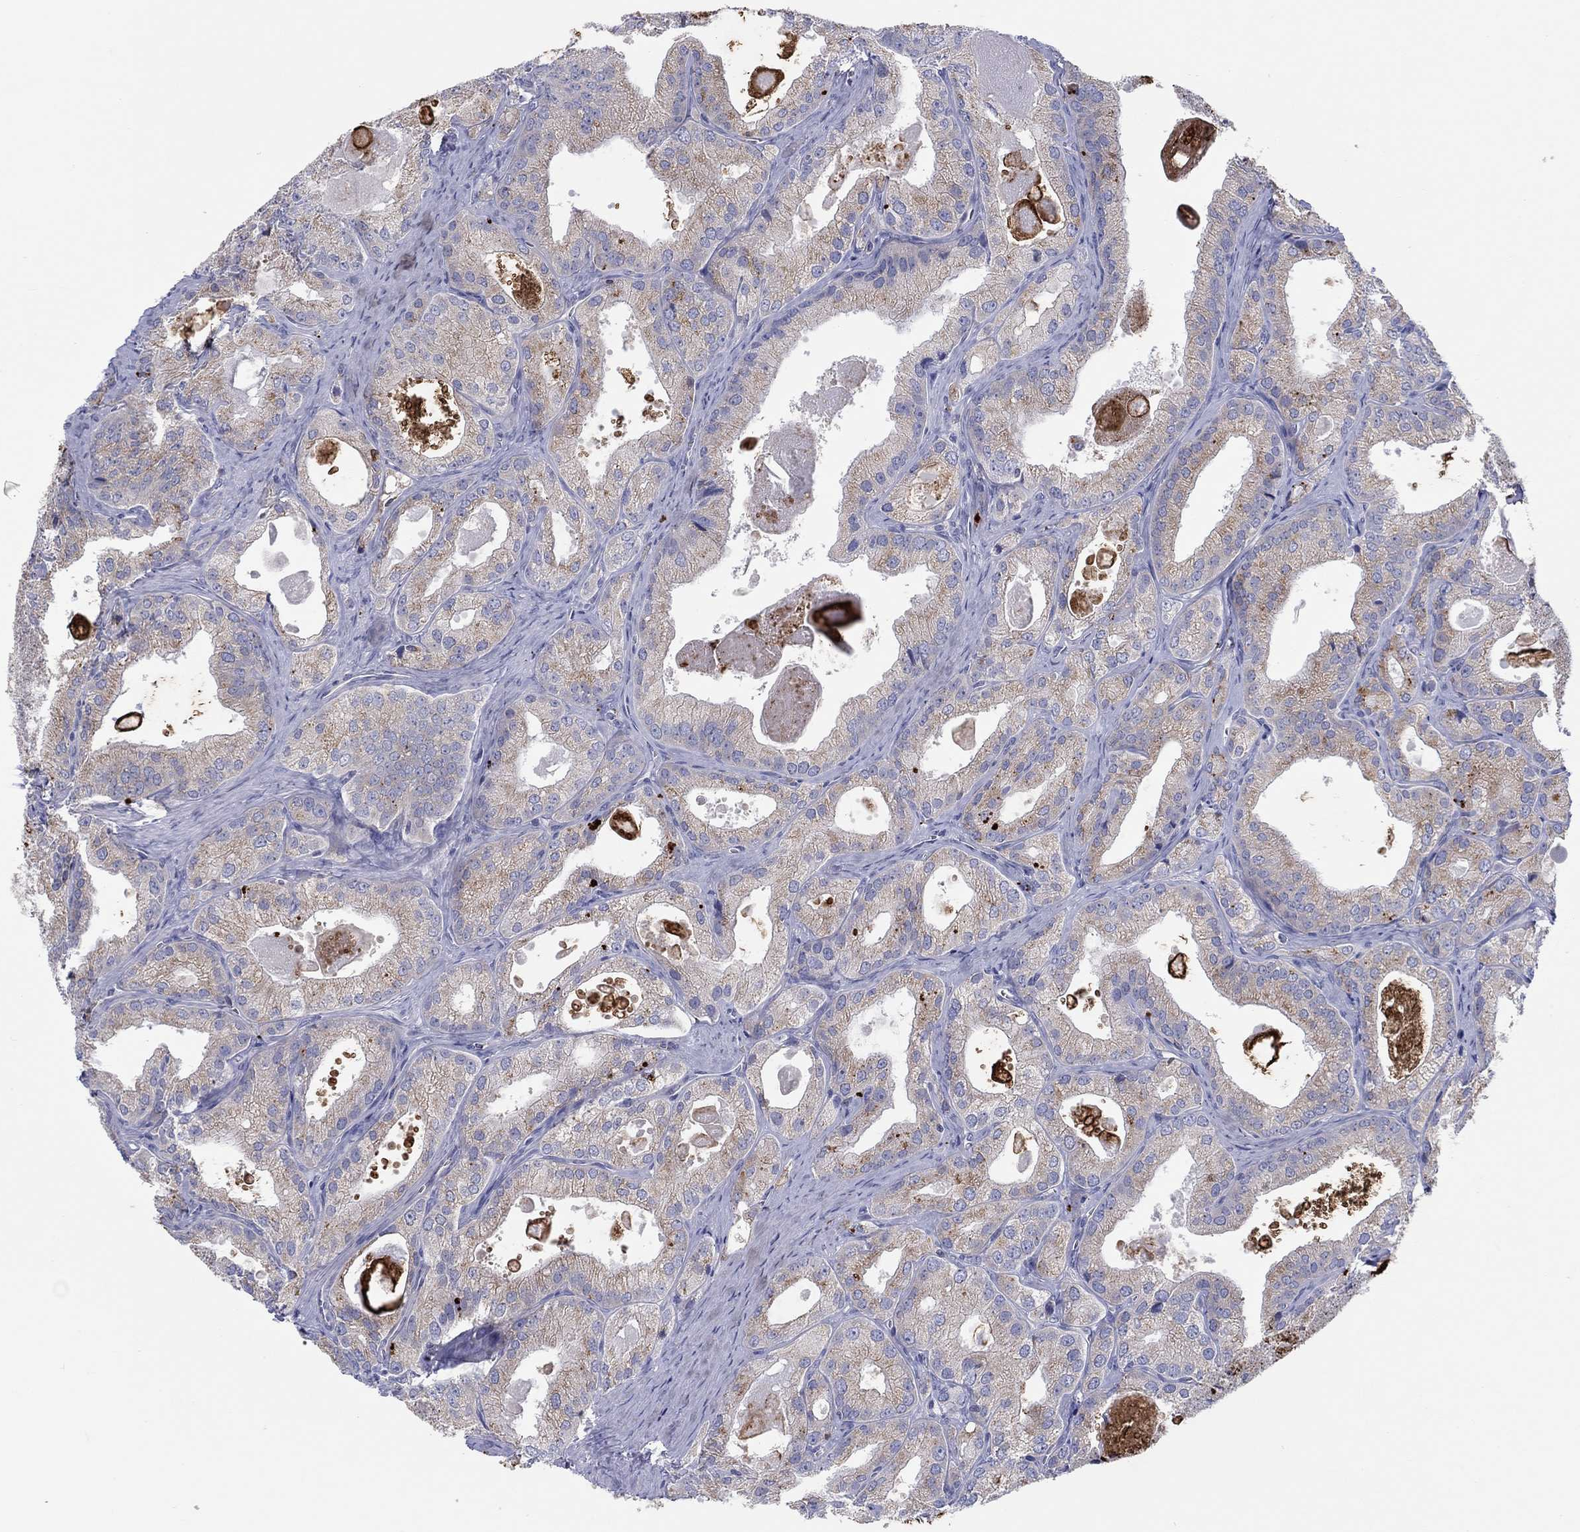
{"staining": {"intensity": "moderate", "quantity": "25%-75%", "location": "cytoplasmic/membranous"}, "tissue": "prostate cancer", "cell_type": "Tumor cells", "image_type": "cancer", "snomed": [{"axis": "morphology", "description": "Adenocarcinoma, NOS"}, {"axis": "morphology", "description": "Adenocarcinoma, High grade"}, {"axis": "topography", "description": "Prostate"}], "caption": "Immunohistochemistry (IHC) of human prostate cancer exhibits medium levels of moderate cytoplasmic/membranous staining in approximately 25%-75% of tumor cells. (DAB (3,3'-diaminobenzidine) = brown stain, brightfield microscopy at high magnification).", "gene": "BCO2", "patient": {"sex": "male", "age": 70}}